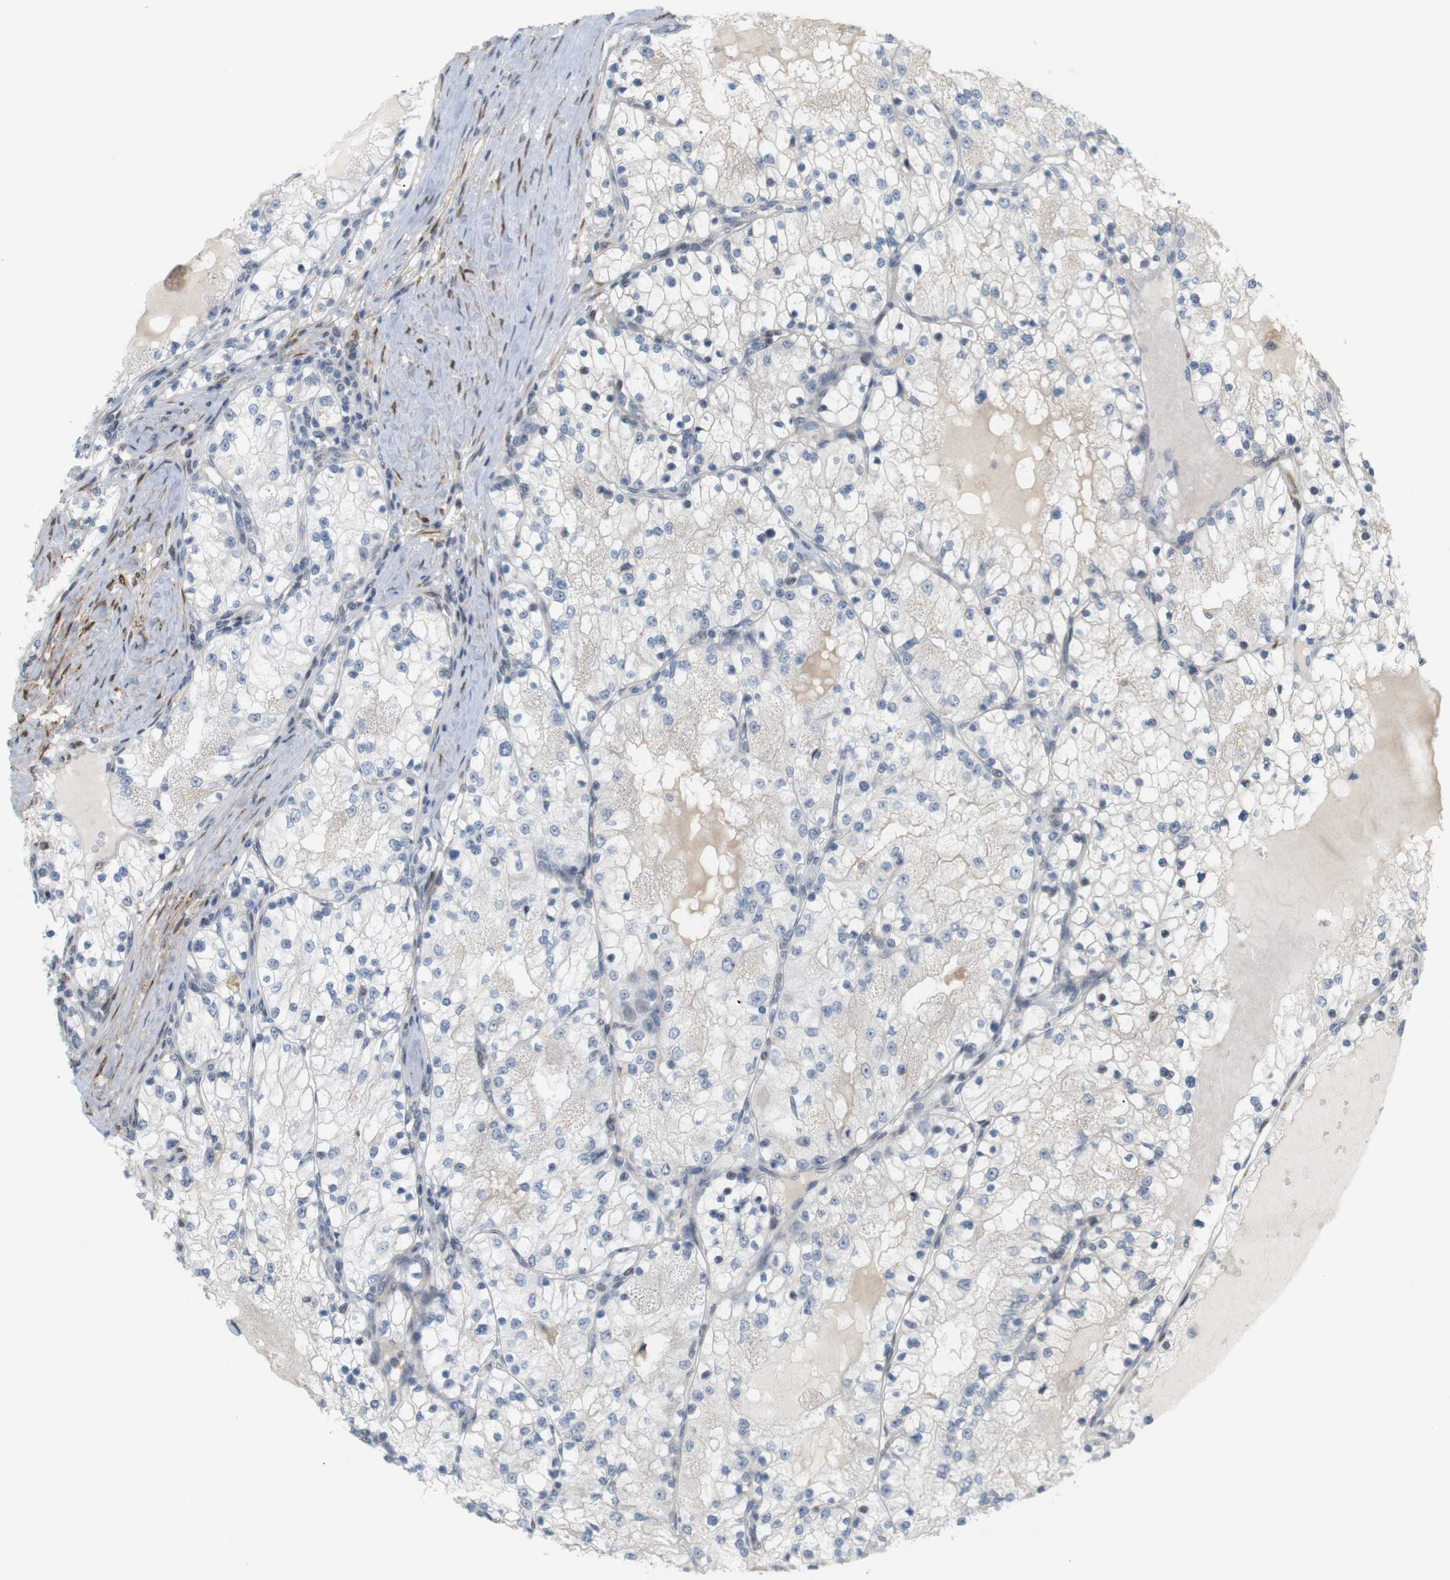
{"staining": {"intensity": "negative", "quantity": "none", "location": "none"}, "tissue": "renal cancer", "cell_type": "Tumor cells", "image_type": "cancer", "snomed": [{"axis": "morphology", "description": "Adenocarcinoma, NOS"}, {"axis": "topography", "description": "Kidney"}], "caption": "DAB immunohistochemical staining of renal cancer displays no significant staining in tumor cells.", "gene": "PPP1R14A", "patient": {"sex": "male", "age": 68}}